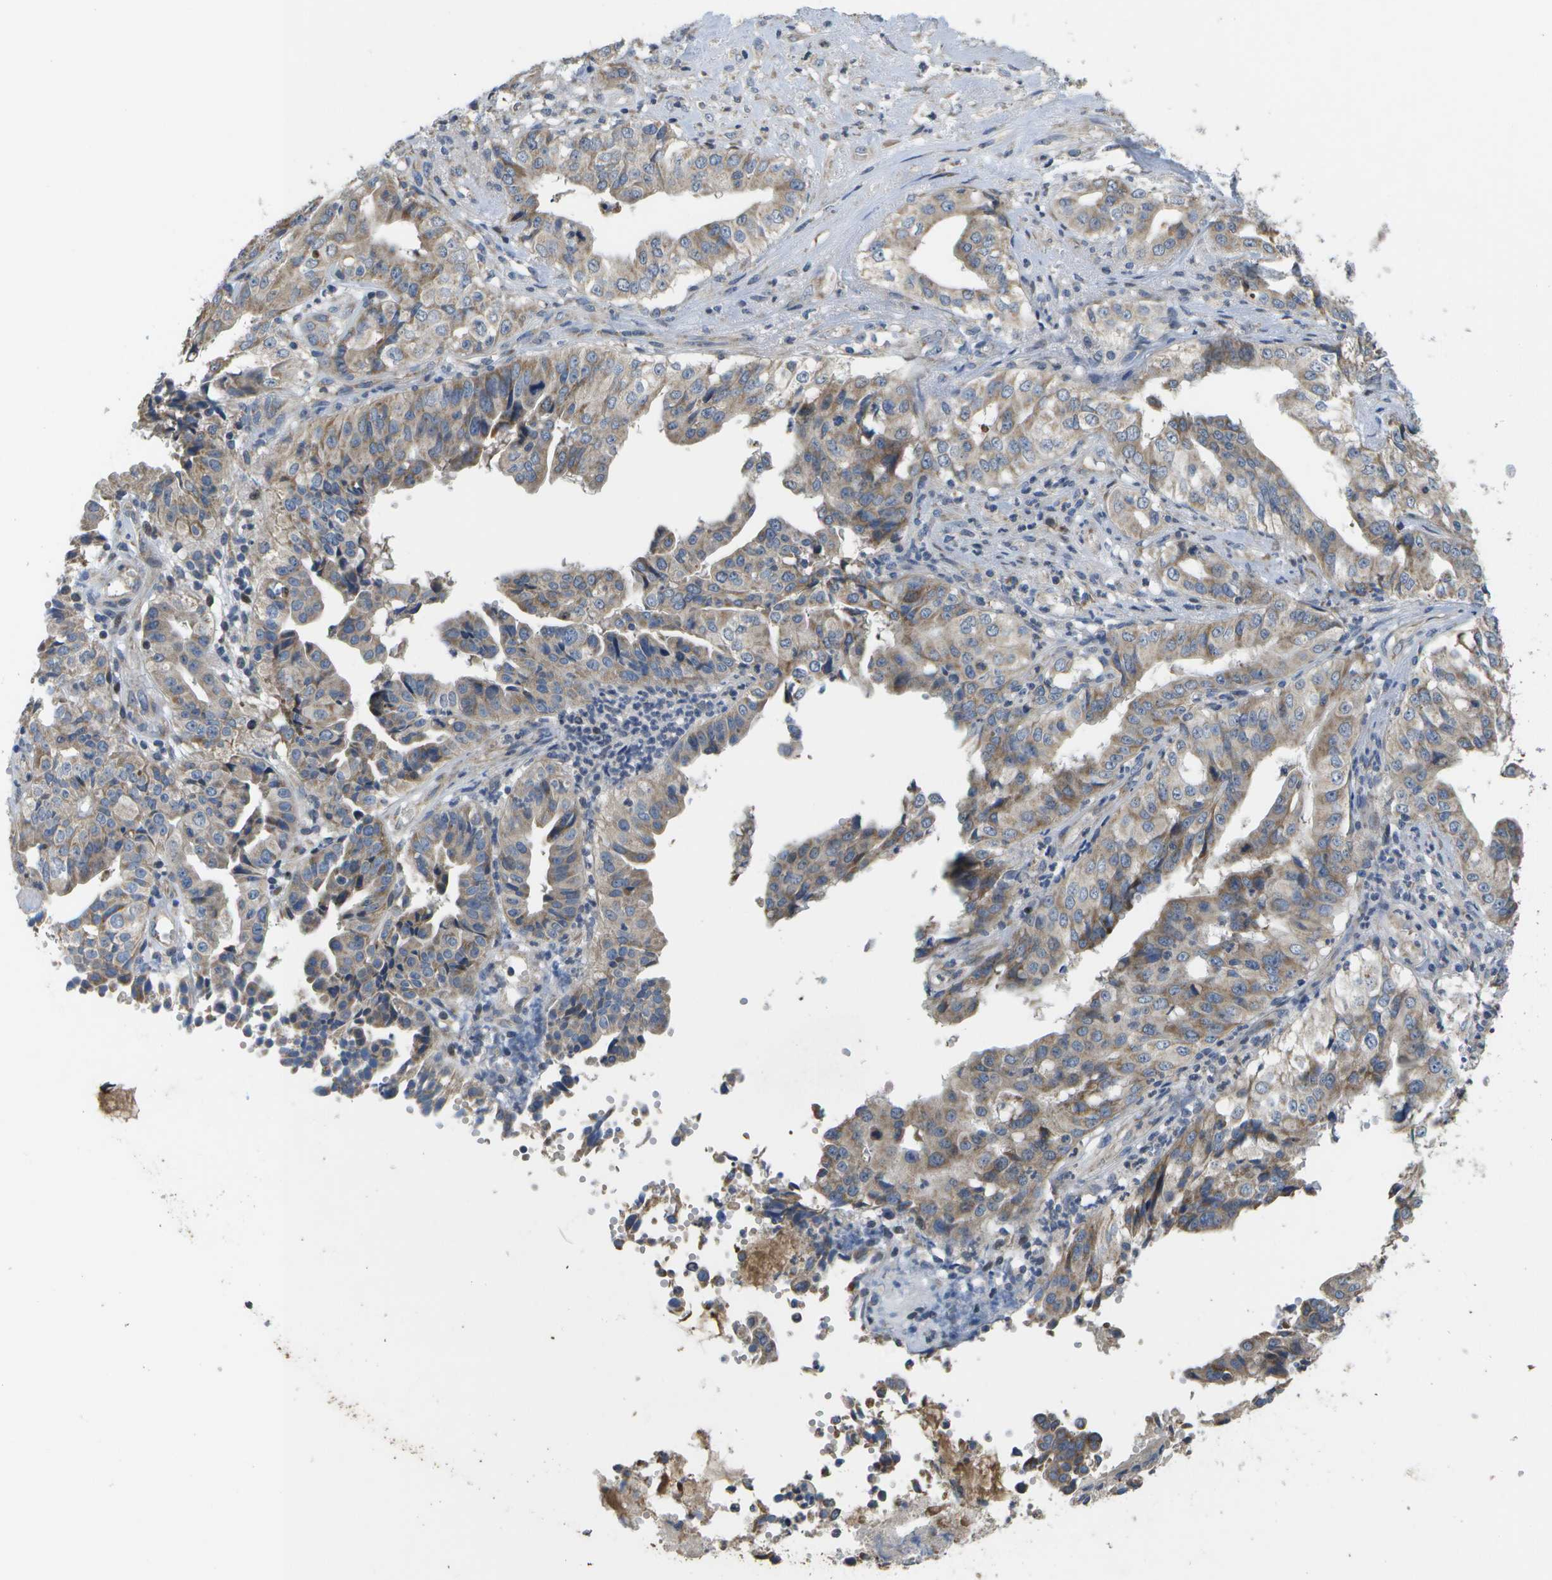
{"staining": {"intensity": "moderate", "quantity": ">75%", "location": "cytoplasmic/membranous"}, "tissue": "liver cancer", "cell_type": "Tumor cells", "image_type": "cancer", "snomed": [{"axis": "morphology", "description": "Cholangiocarcinoma"}, {"axis": "topography", "description": "Liver"}], "caption": "This photomicrograph shows immunohistochemistry staining of human liver cholangiocarcinoma, with medium moderate cytoplasmic/membranous positivity in approximately >75% of tumor cells.", "gene": "HADHA", "patient": {"sex": "female", "age": 61}}